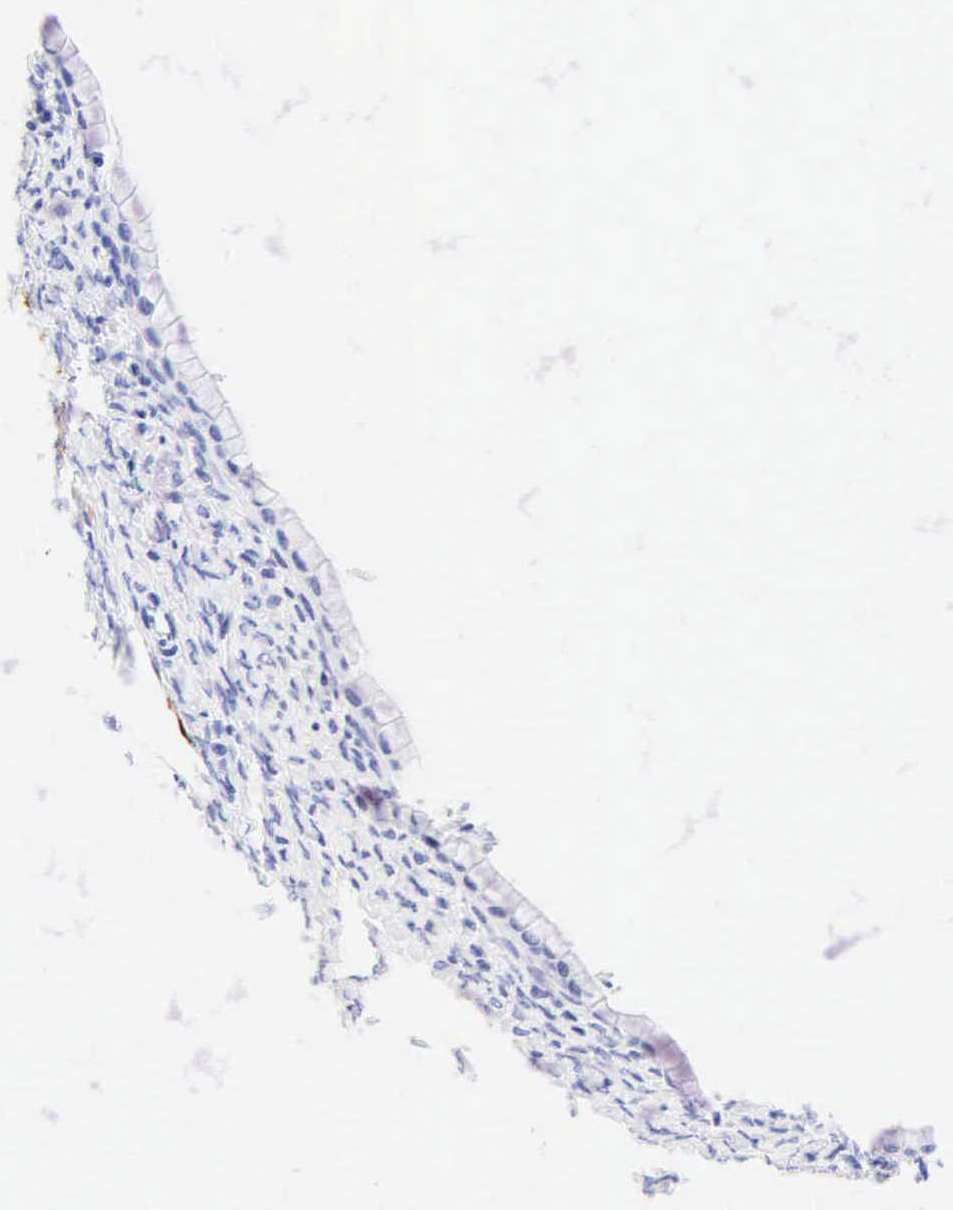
{"staining": {"intensity": "negative", "quantity": "none", "location": "none"}, "tissue": "ovarian cancer", "cell_type": "Tumor cells", "image_type": "cancer", "snomed": [{"axis": "morphology", "description": "Cystadenocarcinoma, mucinous, NOS"}, {"axis": "topography", "description": "Ovary"}], "caption": "This histopathology image is of ovarian mucinous cystadenocarcinoma stained with immunohistochemistry to label a protein in brown with the nuclei are counter-stained blue. There is no positivity in tumor cells.", "gene": "DES", "patient": {"sex": "female", "age": 25}}